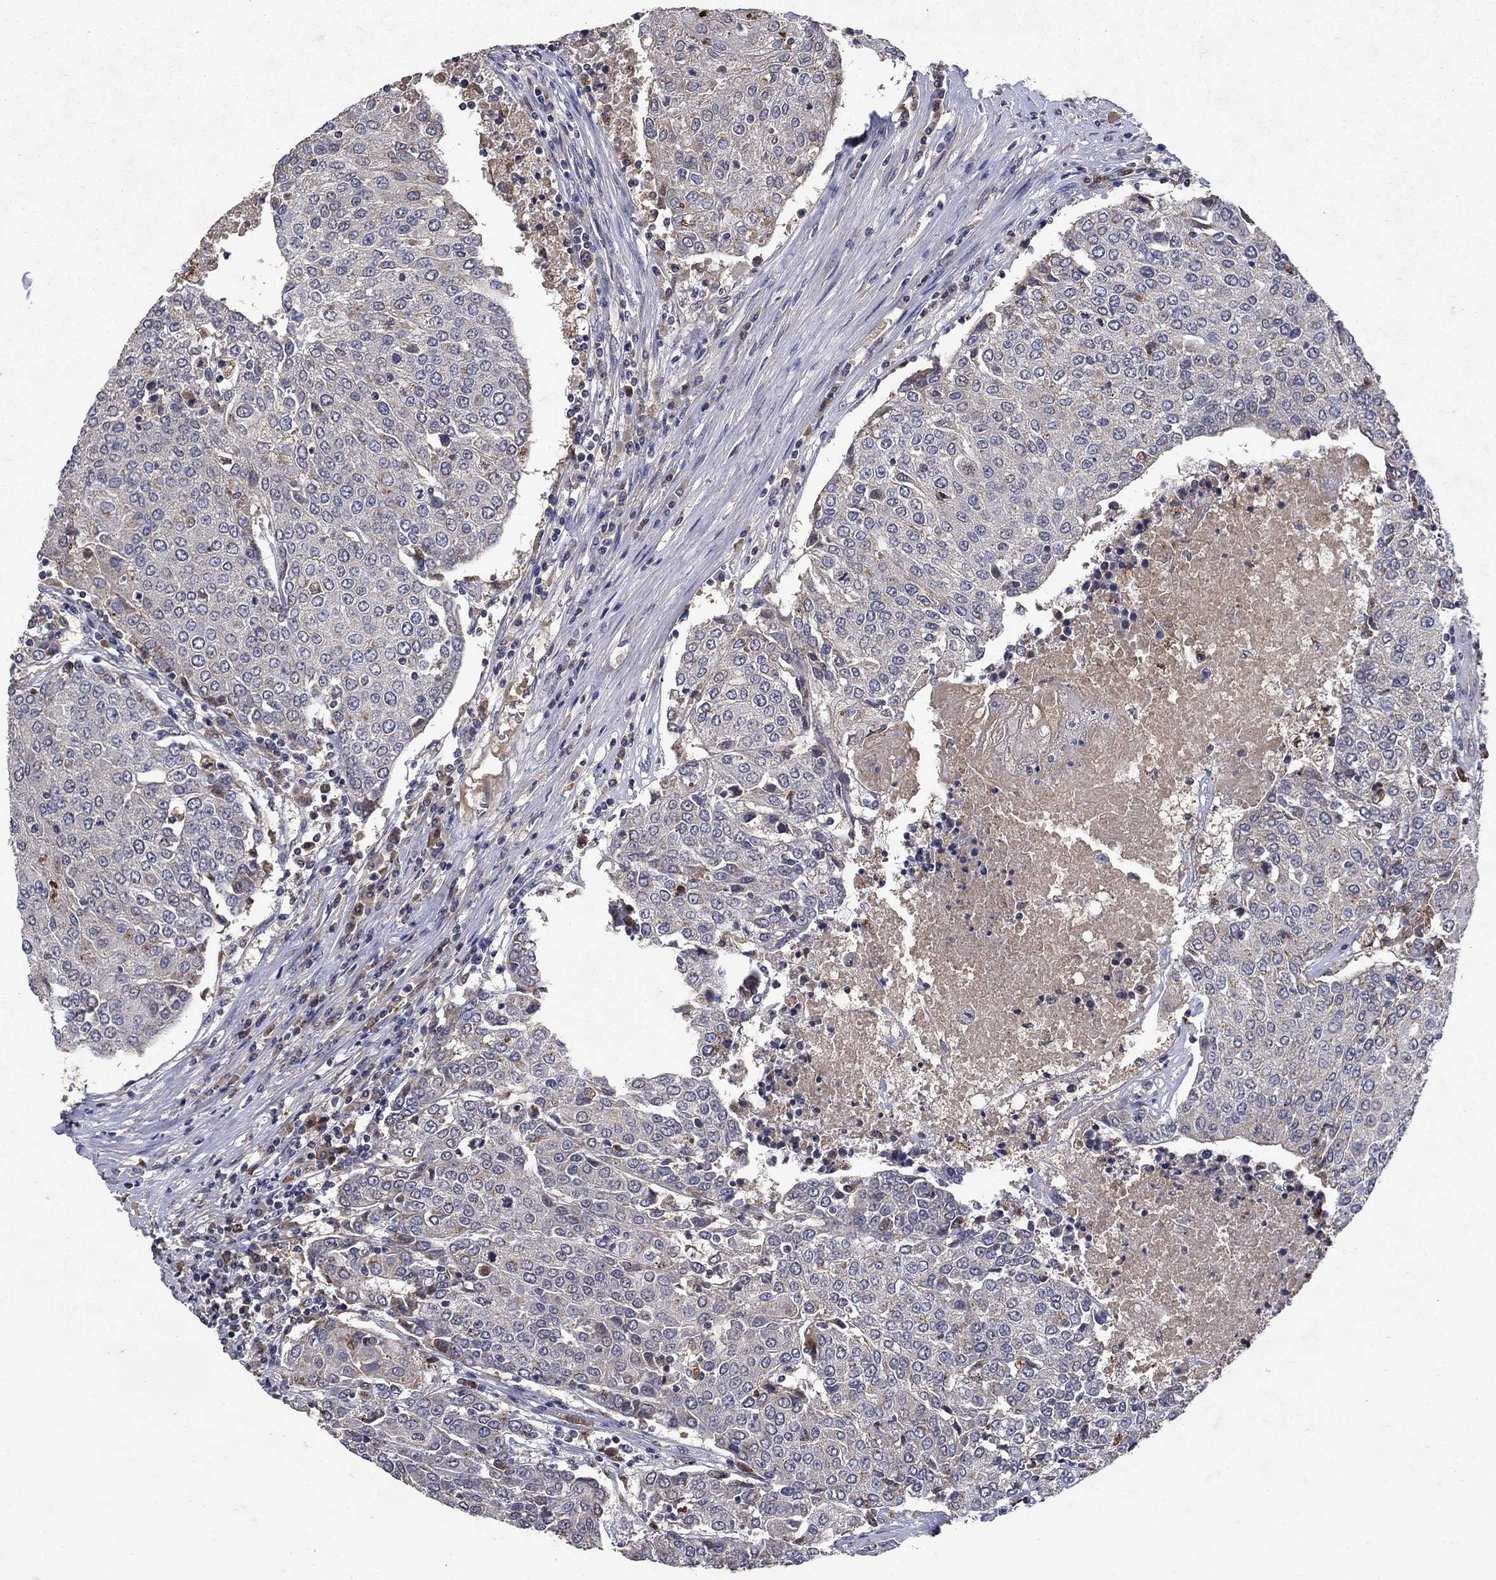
{"staining": {"intensity": "negative", "quantity": "none", "location": "none"}, "tissue": "urothelial cancer", "cell_type": "Tumor cells", "image_type": "cancer", "snomed": [{"axis": "morphology", "description": "Urothelial carcinoma, High grade"}, {"axis": "topography", "description": "Urinary bladder"}], "caption": "IHC of human urothelial cancer displays no expression in tumor cells.", "gene": "NPC2", "patient": {"sex": "female", "age": 85}}